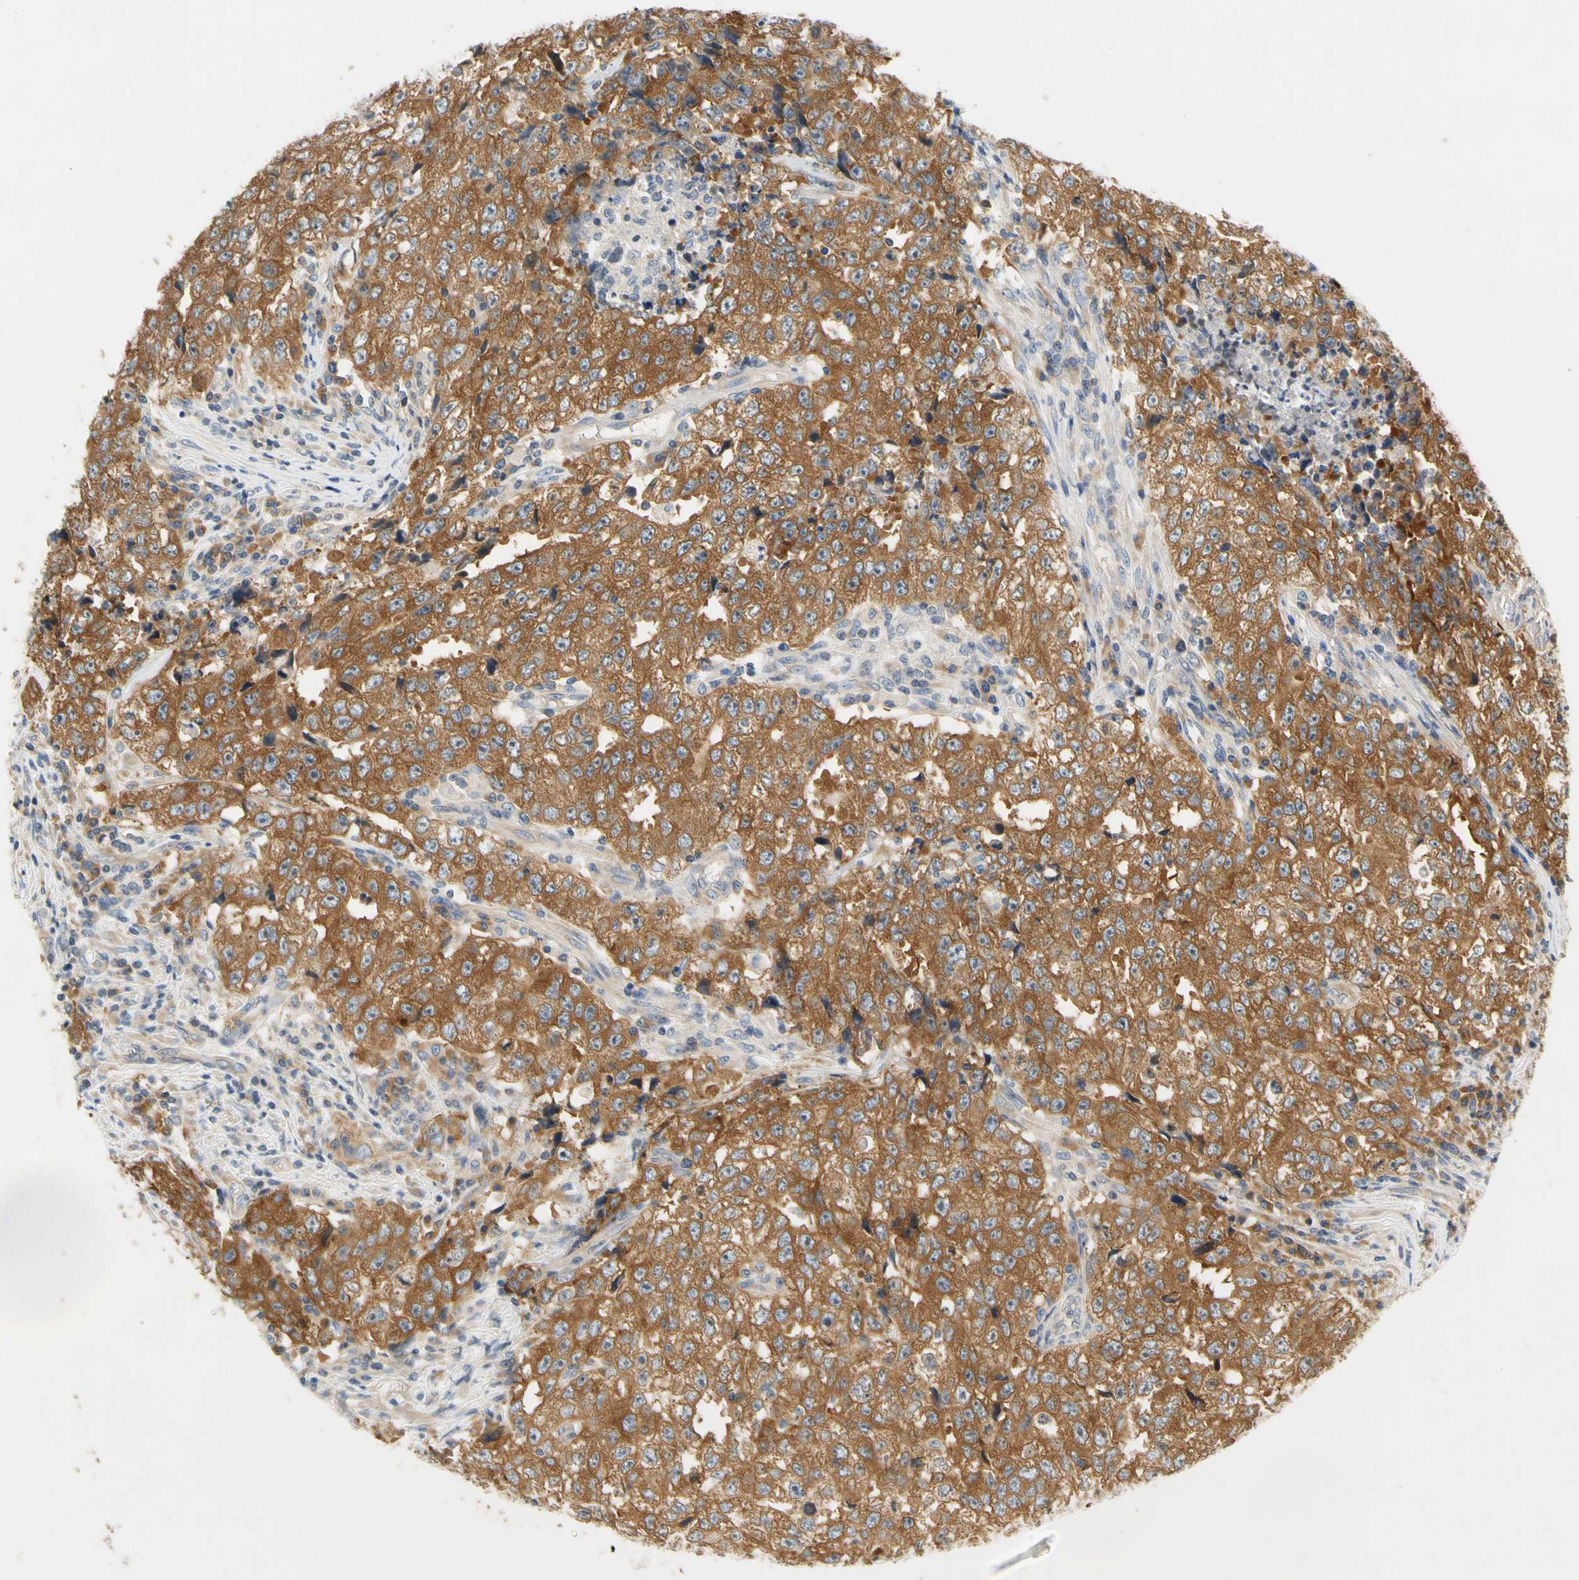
{"staining": {"intensity": "strong", "quantity": ">75%", "location": "cytoplasmic/membranous"}, "tissue": "testis cancer", "cell_type": "Tumor cells", "image_type": "cancer", "snomed": [{"axis": "morphology", "description": "Necrosis, NOS"}, {"axis": "morphology", "description": "Carcinoma, Embryonal, NOS"}, {"axis": "topography", "description": "Testis"}], "caption": "Embryonal carcinoma (testis) stained with a protein marker shows strong staining in tumor cells.", "gene": "LRRC47", "patient": {"sex": "male", "age": 19}}